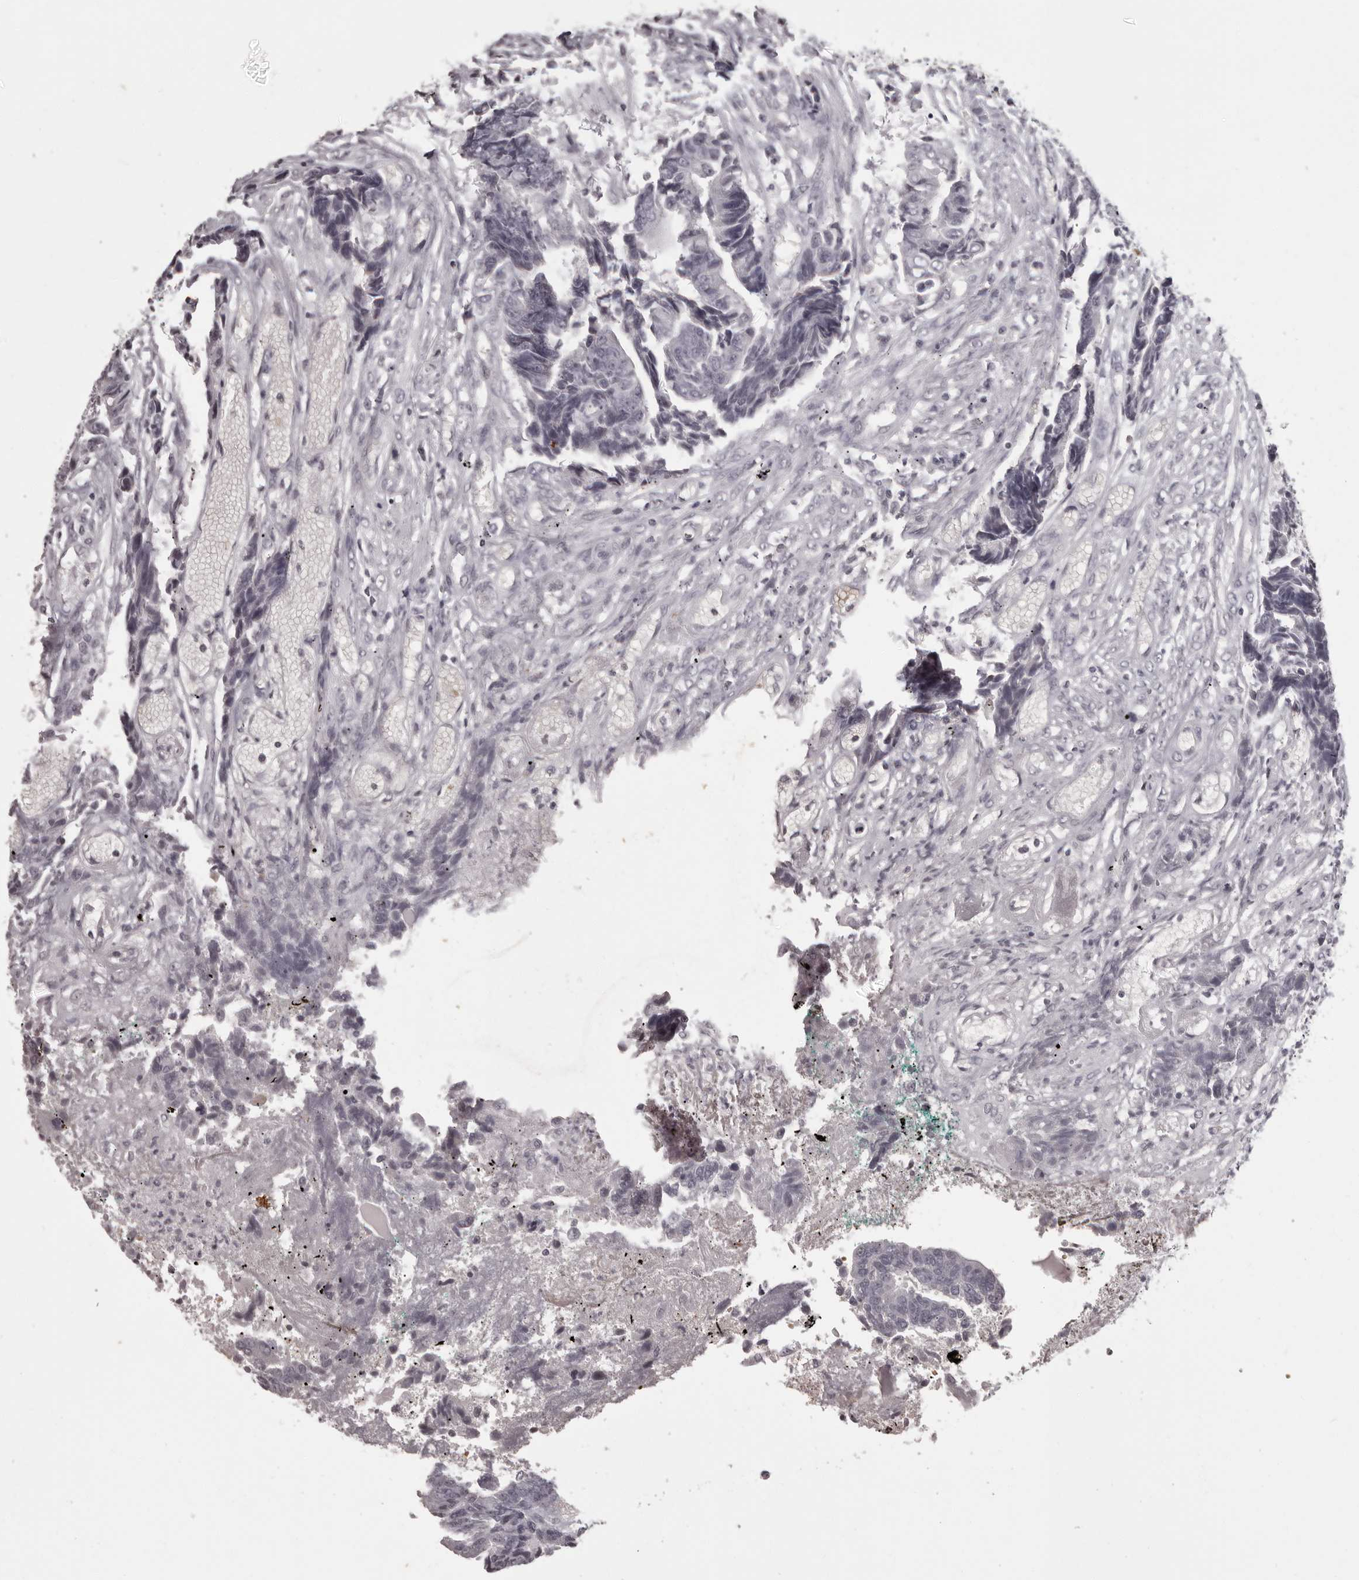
{"staining": {"intensity": "negative", "quantity": "none", "location": "none"}, "tissue": "colorectal cancer", "cell_type": "Tumor cells", "image_type": "cancer", "snomed": [{"axis": "morphology", "description": "Adenocarcinoma, NOS"}, {"axis": "topography", "description": "Rectum"}], "caption": "An immunohistochemistry (IHC) micrograph of adenocarcinoma (colorectal) is shown. There is no staining in tumor cells of adenocarcinoma (colorectal).", "gene": "C8orf74", "patient": {"sex": "male", "age": 84}}